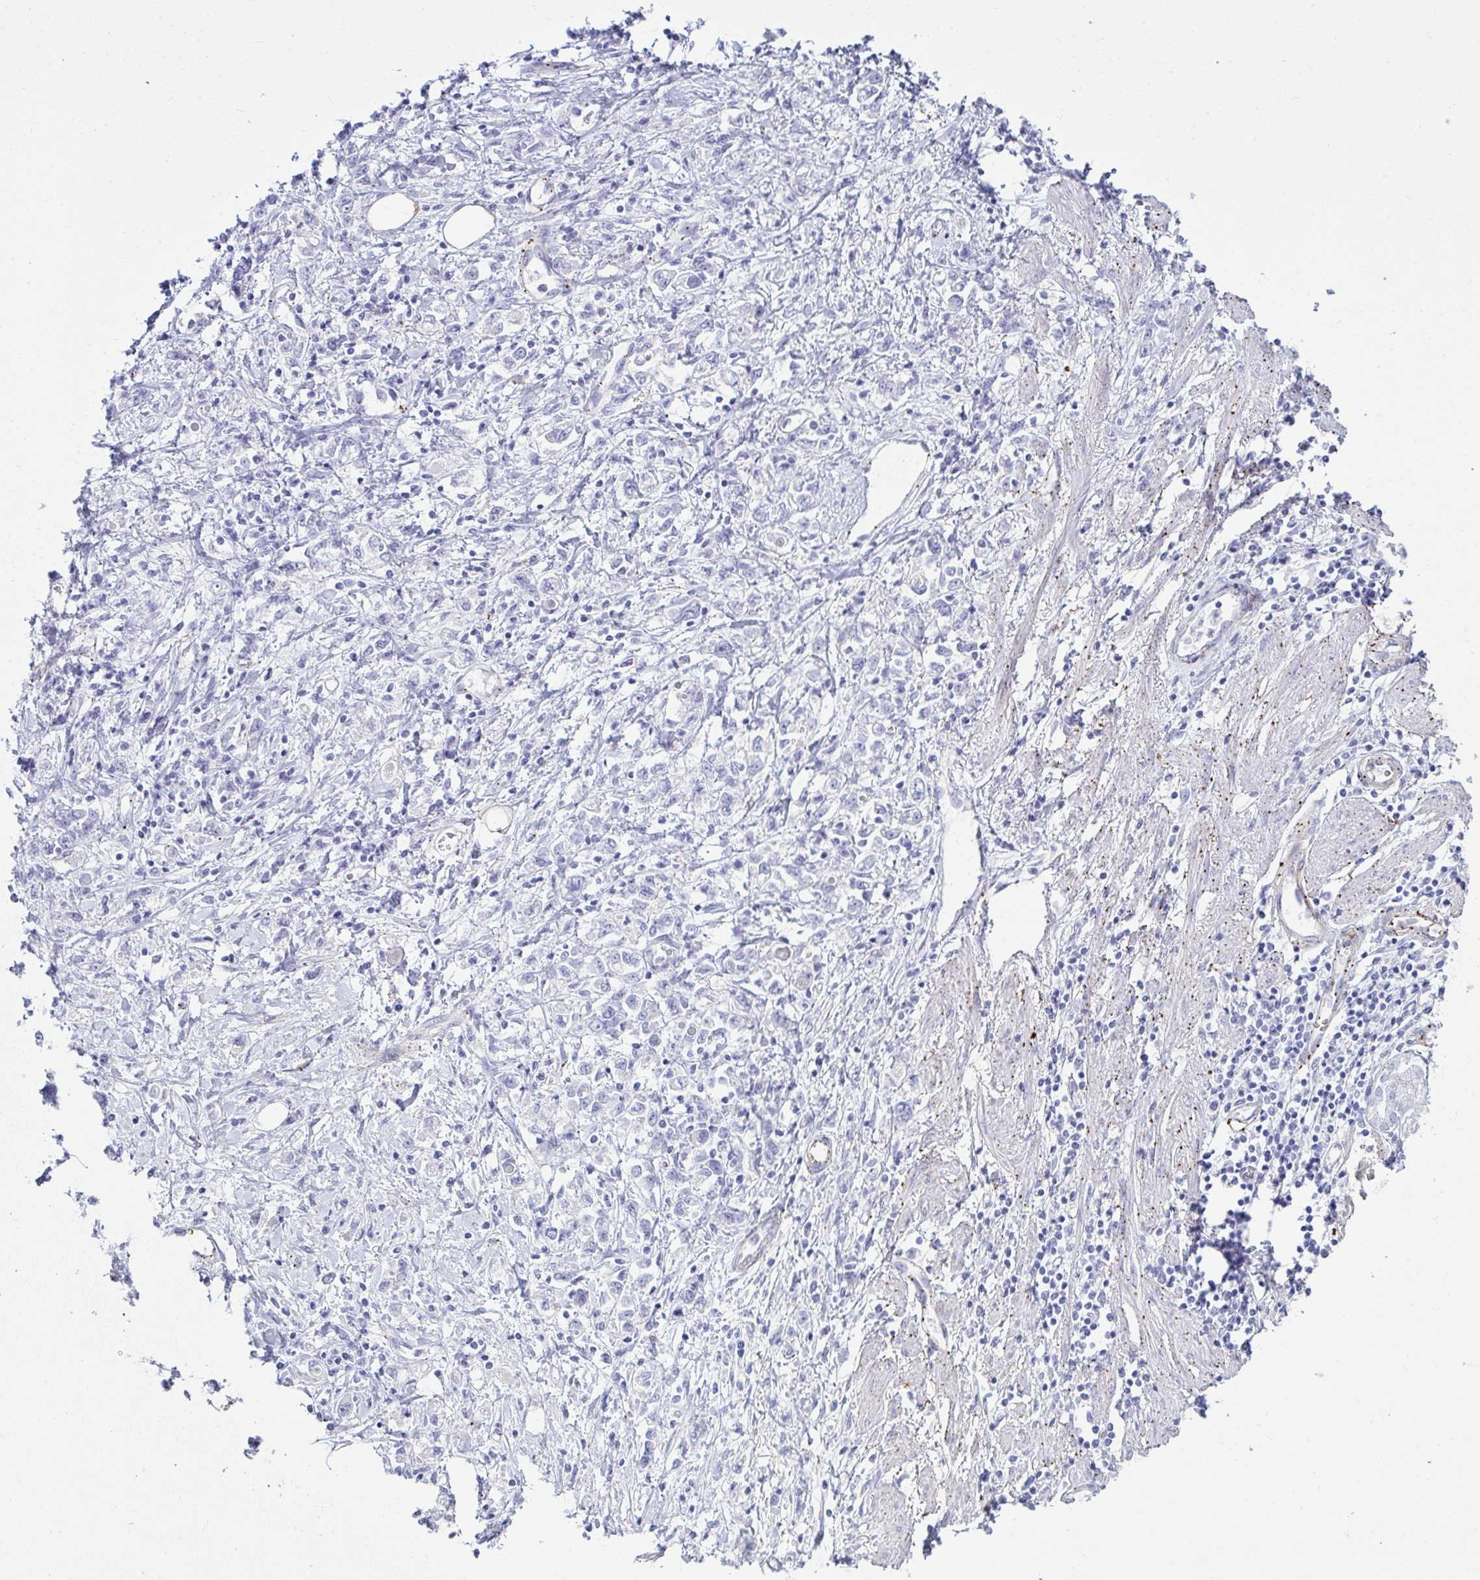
{"staining": {"intensity": "negative", "quantity": "none", "location": "none"}, "tissue": "stomach cancer", "cell_type": "Tumor cells", "image_type": "cancer", "snomed": [{"axis": "morphology", "description": "Adenocarcinoma, NOS"}, {"axis": "topography", "description": "Stomach"}], "caption": "Tumor cells are negative for protein expression in human stomach adenocarcinoma.", "gene": "UBL3", "patient": {"sex": "female", "age": 76}}